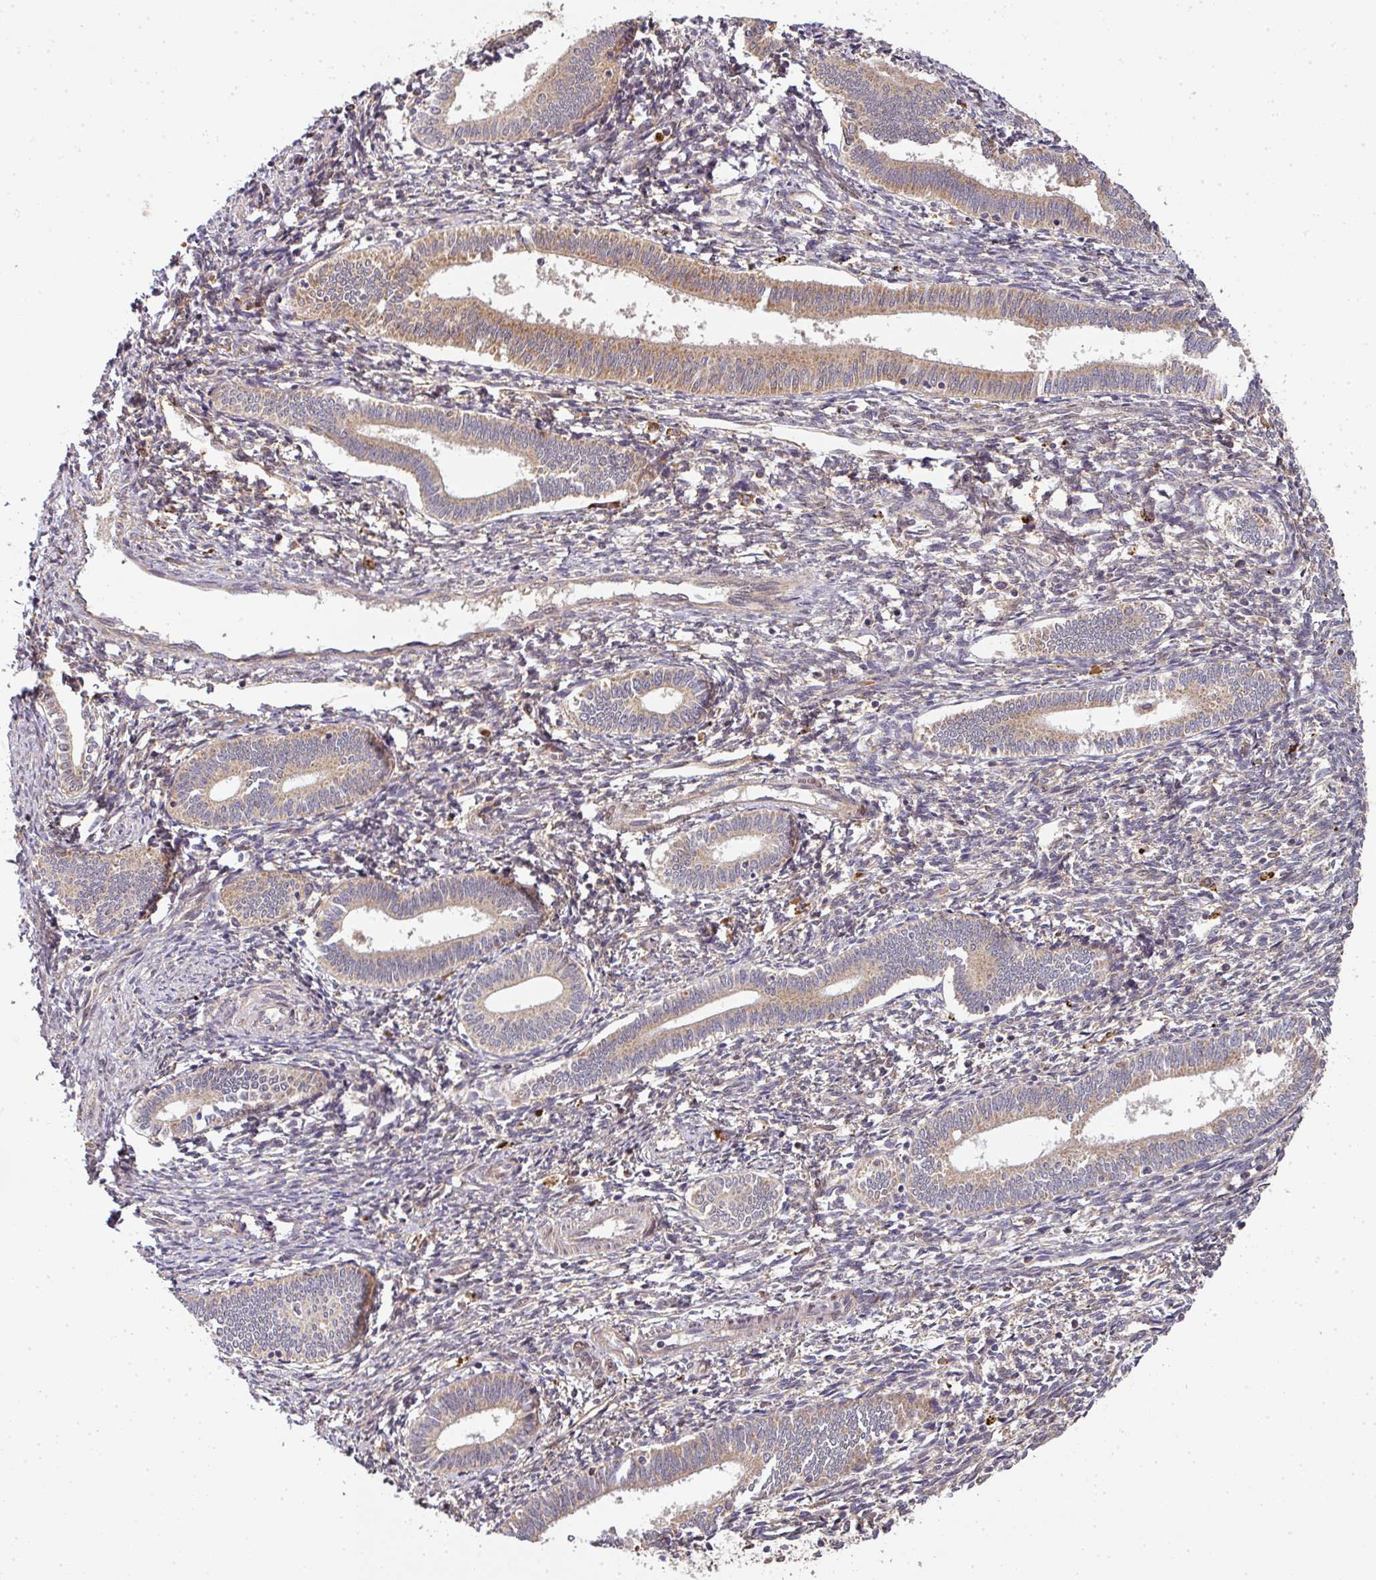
{"staining": {"intensity": "moderate", "quantity": "25%-75%", "location": "cytoplasmic/membranous"}, "tissue": "endometrium", "cell_type": "Cells in endometrial stroma", "image_type": "normal", "snomed": [{"axis": "morphology", "description": "Normal tissue, NOS"}, {"axis": "topography", "description": "Endometrium"}], "caption": "Endometrium stained with DAB (3,3'-diaminobenzidine) immunohistochemistry (IHC) shows medium levels of moderate cytoplasmic/membranous expression in approximately 25%-75% of cells in endometrial stroma.", "gene": "MALSU1", "patient": {"sex": "female", "age": 41}}